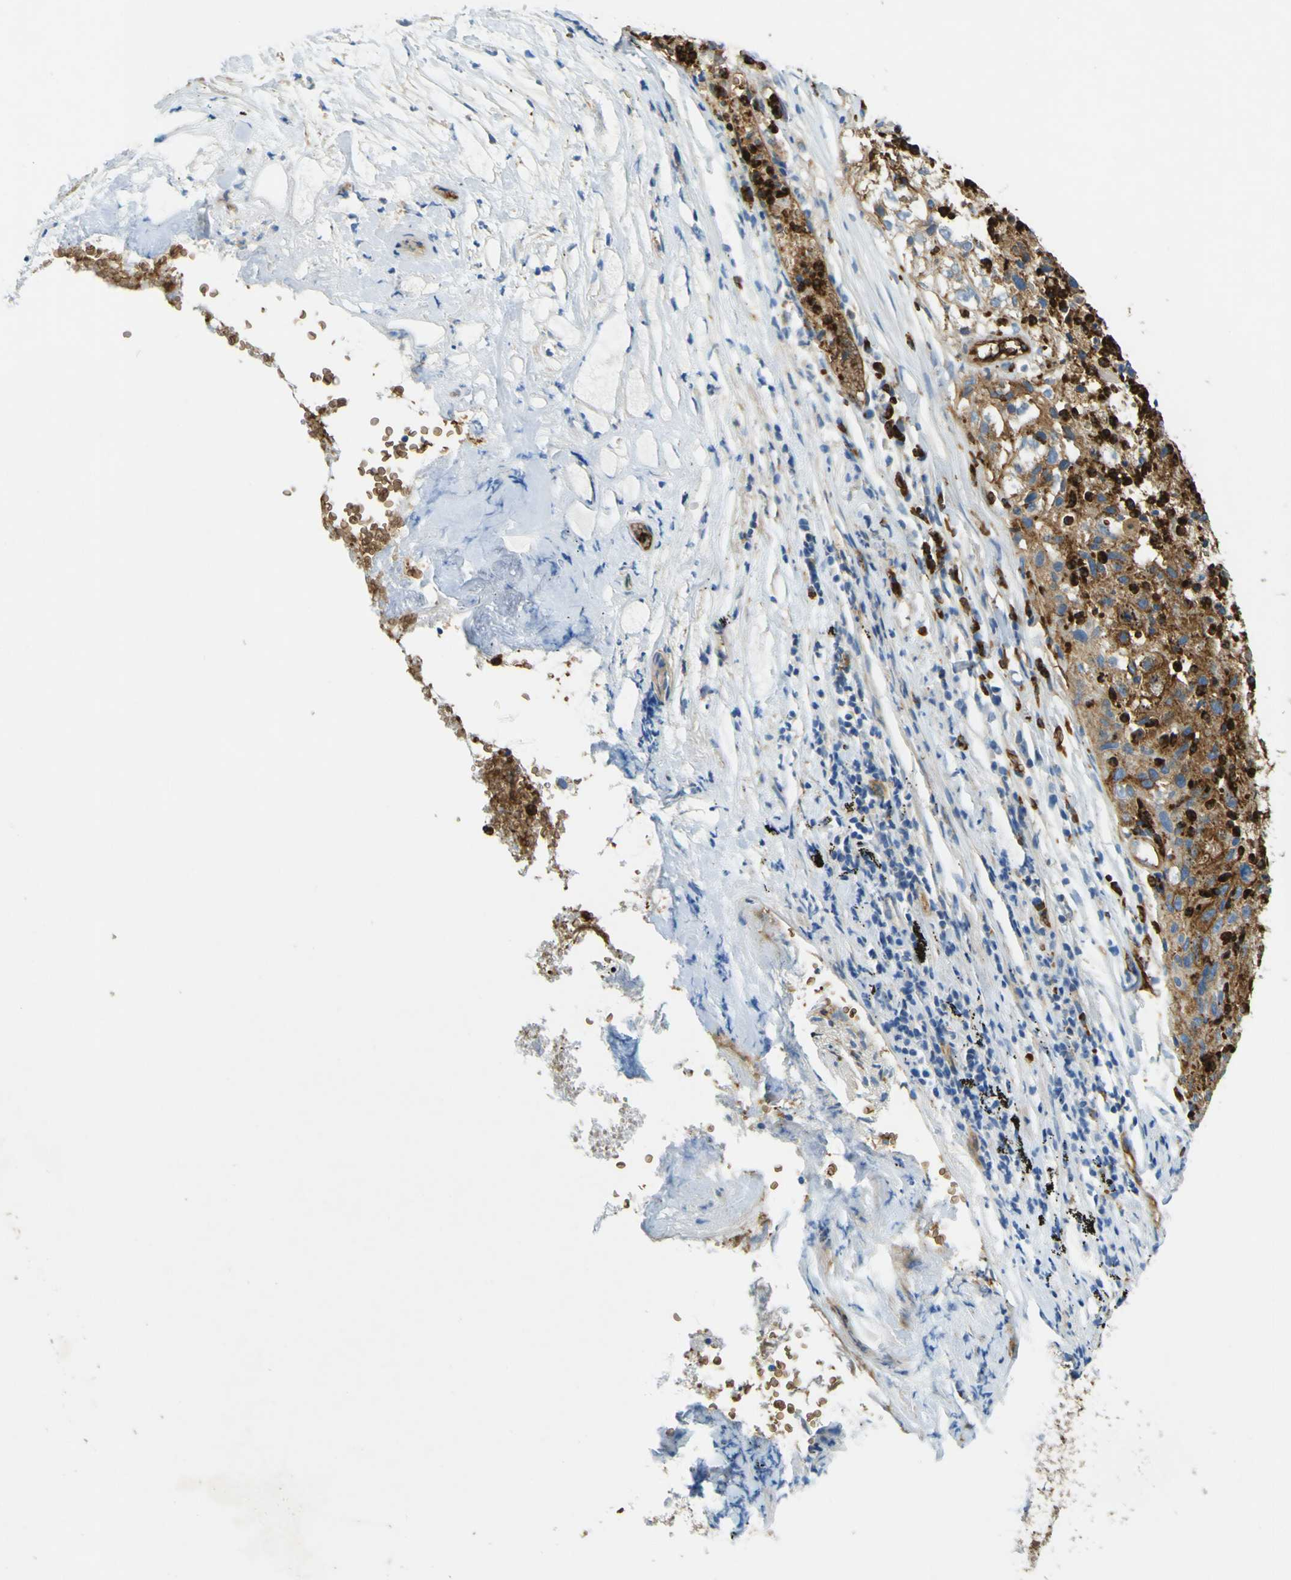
{"staining": {"intensity": "moderate", "quantity": ">75%", "location": "cytoplasmic/membranous"}, "tissue": "lung cancer", "cell_type": "Tumor cells", "image_type": "cancer", "snomed": [{"axis": "morphology", "description": "Inflammation, NOS"}, {"axis": "morphology", "description": "Squamous cell carcinoma, NOS"}, {"axis": "topography", "description": "Lymph node"}, {"axis": "topography", "description": "Soft tissue"}, {"axis": "topography", "description": "Lung"}], "caption": "Immunohistochemical staining of human squamous cell carcinoma (lung) reveals medium levels of moderate cytoplasmic/membranous staining in about >75% of tumor cells.", "gene": "PLXDC1", "patient": {"sex": "male", "age": 66}}